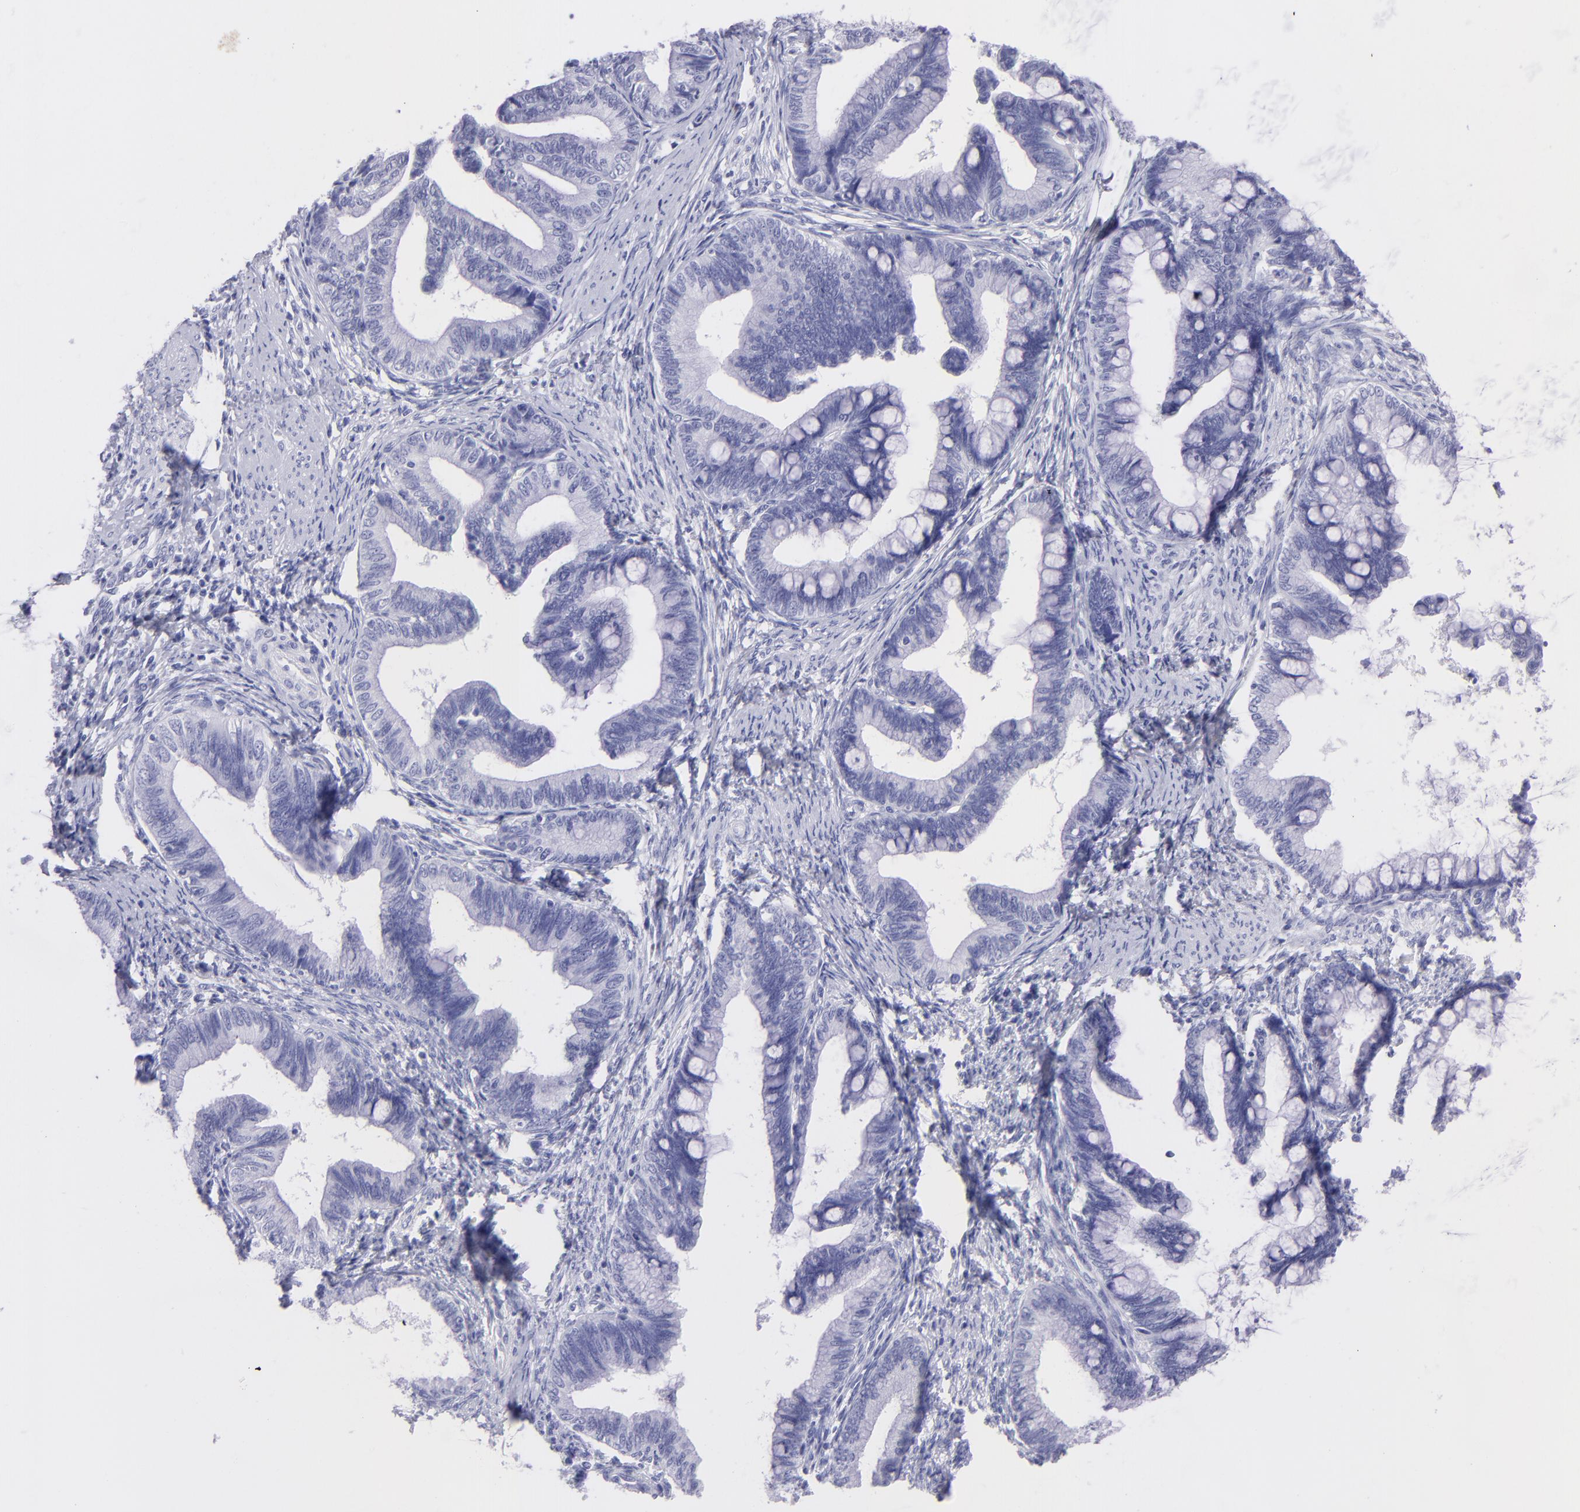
{"staining": {"intensity": "negative", "quantity": "none", "location": "none"}, "tissue": "cervical cancer", "cell_type": "Tumor cells", "image_type": "cancer", "snomed": [{"axis": "morphology", "description": "Adenocarcinoma, NOS"}, {"axis": "topography", "description": "Cervix"}], "caption": "Immunohistochemical staining of adenocarcinoma (cervical) exhibits no significant staining in tumor cells. The staining is performed using DAB brown chromogen with nuclei counter-stained in using hematoxylin.", "gene": "CNP", "patient": {"sex": "female", "age": 36}}